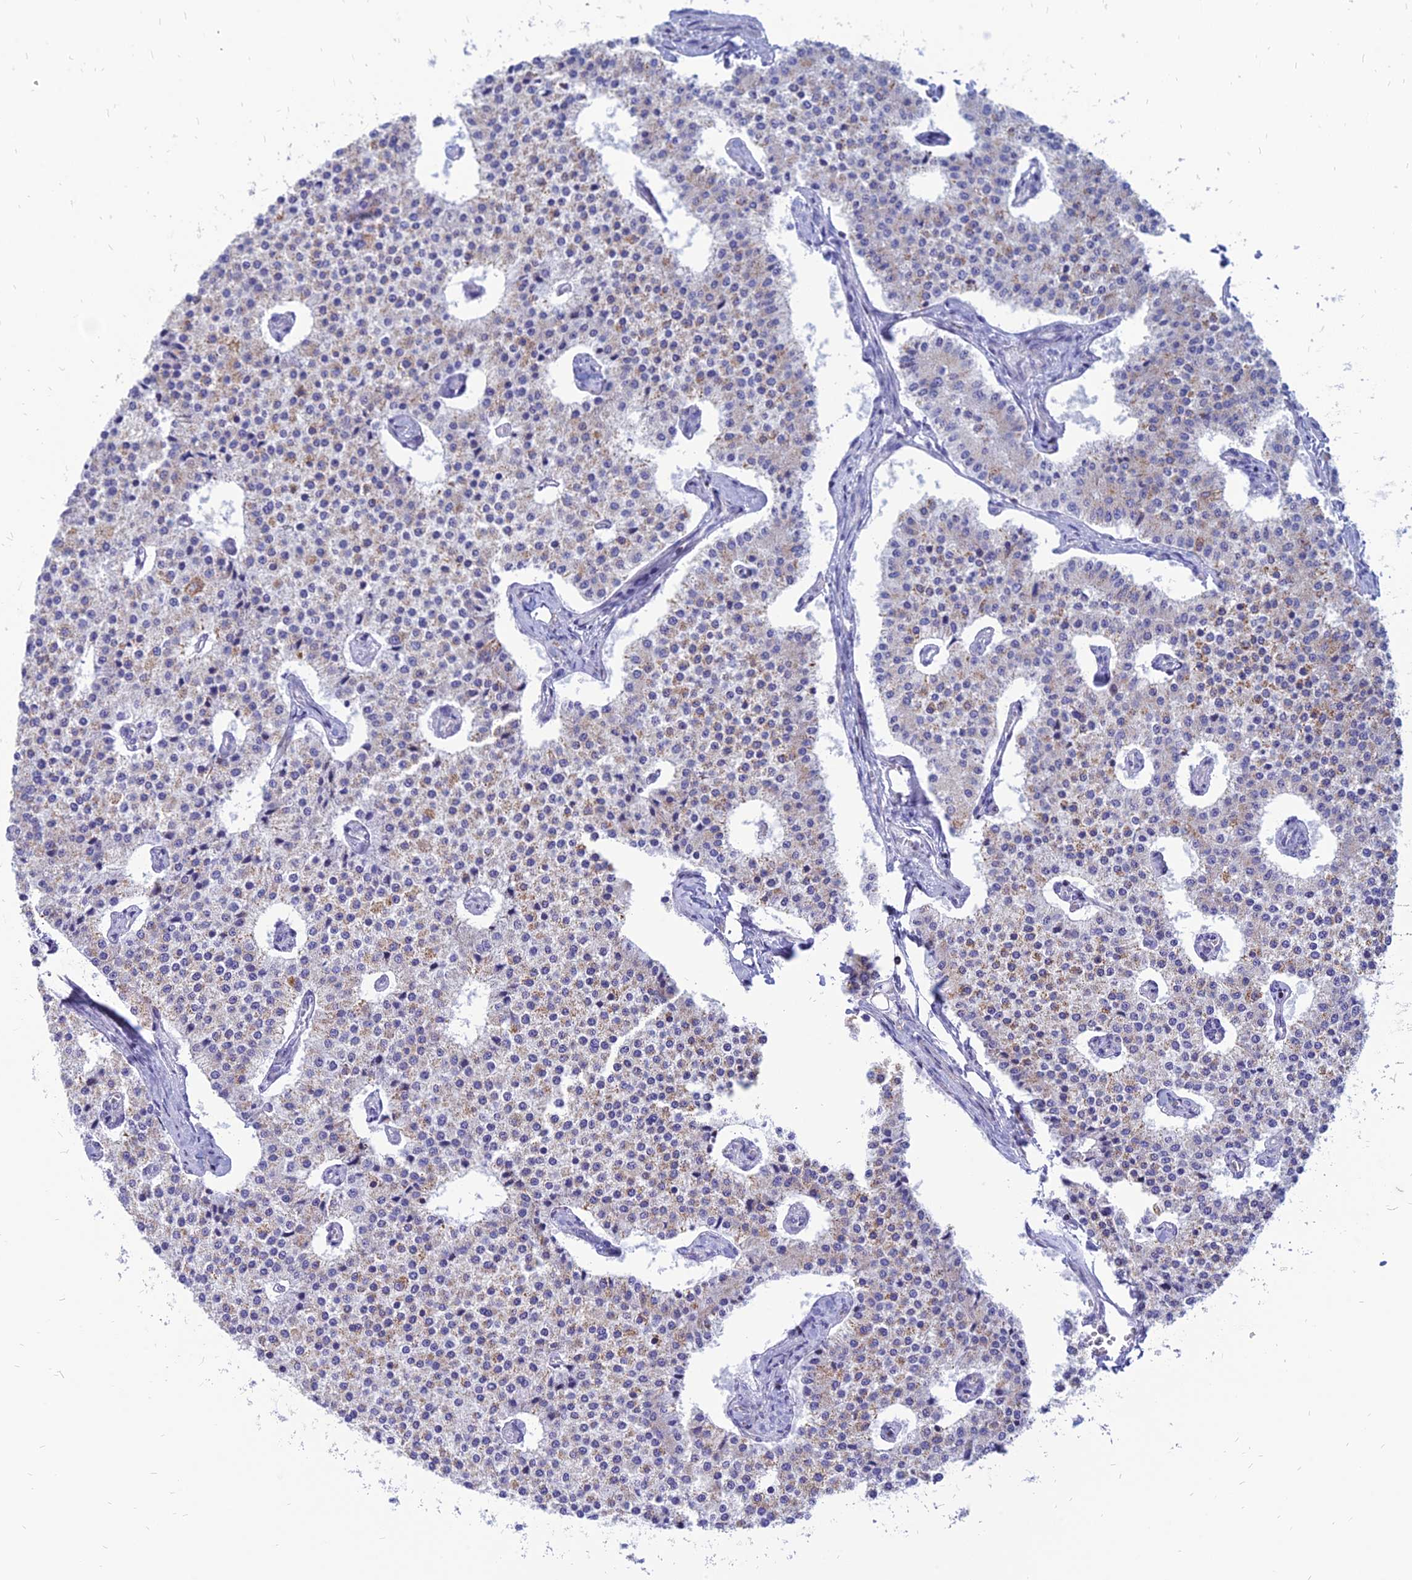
{"staining": {"intensity": "weak", "quantity": "25%-75%", "location": "cytoplasmic/membranous"}, "tissue": "carcinoid", "cell_type": "Tumor cells", "image_type": "cancer", "snomed": [{"axis": "morphology", "description": "Carcinoid, malignant, NOS"}, {"axis": "topography", "description": "Colon"}], "caption": "Carcinoid (malignant) tissue demonstrates weak cytoplasmic/membranous positivity in approximately 25%-75% of tumor cells, visualized by immunohistochemistry.", "gene": "PACC1", "patient": {"sex": "female", "age": 52}}